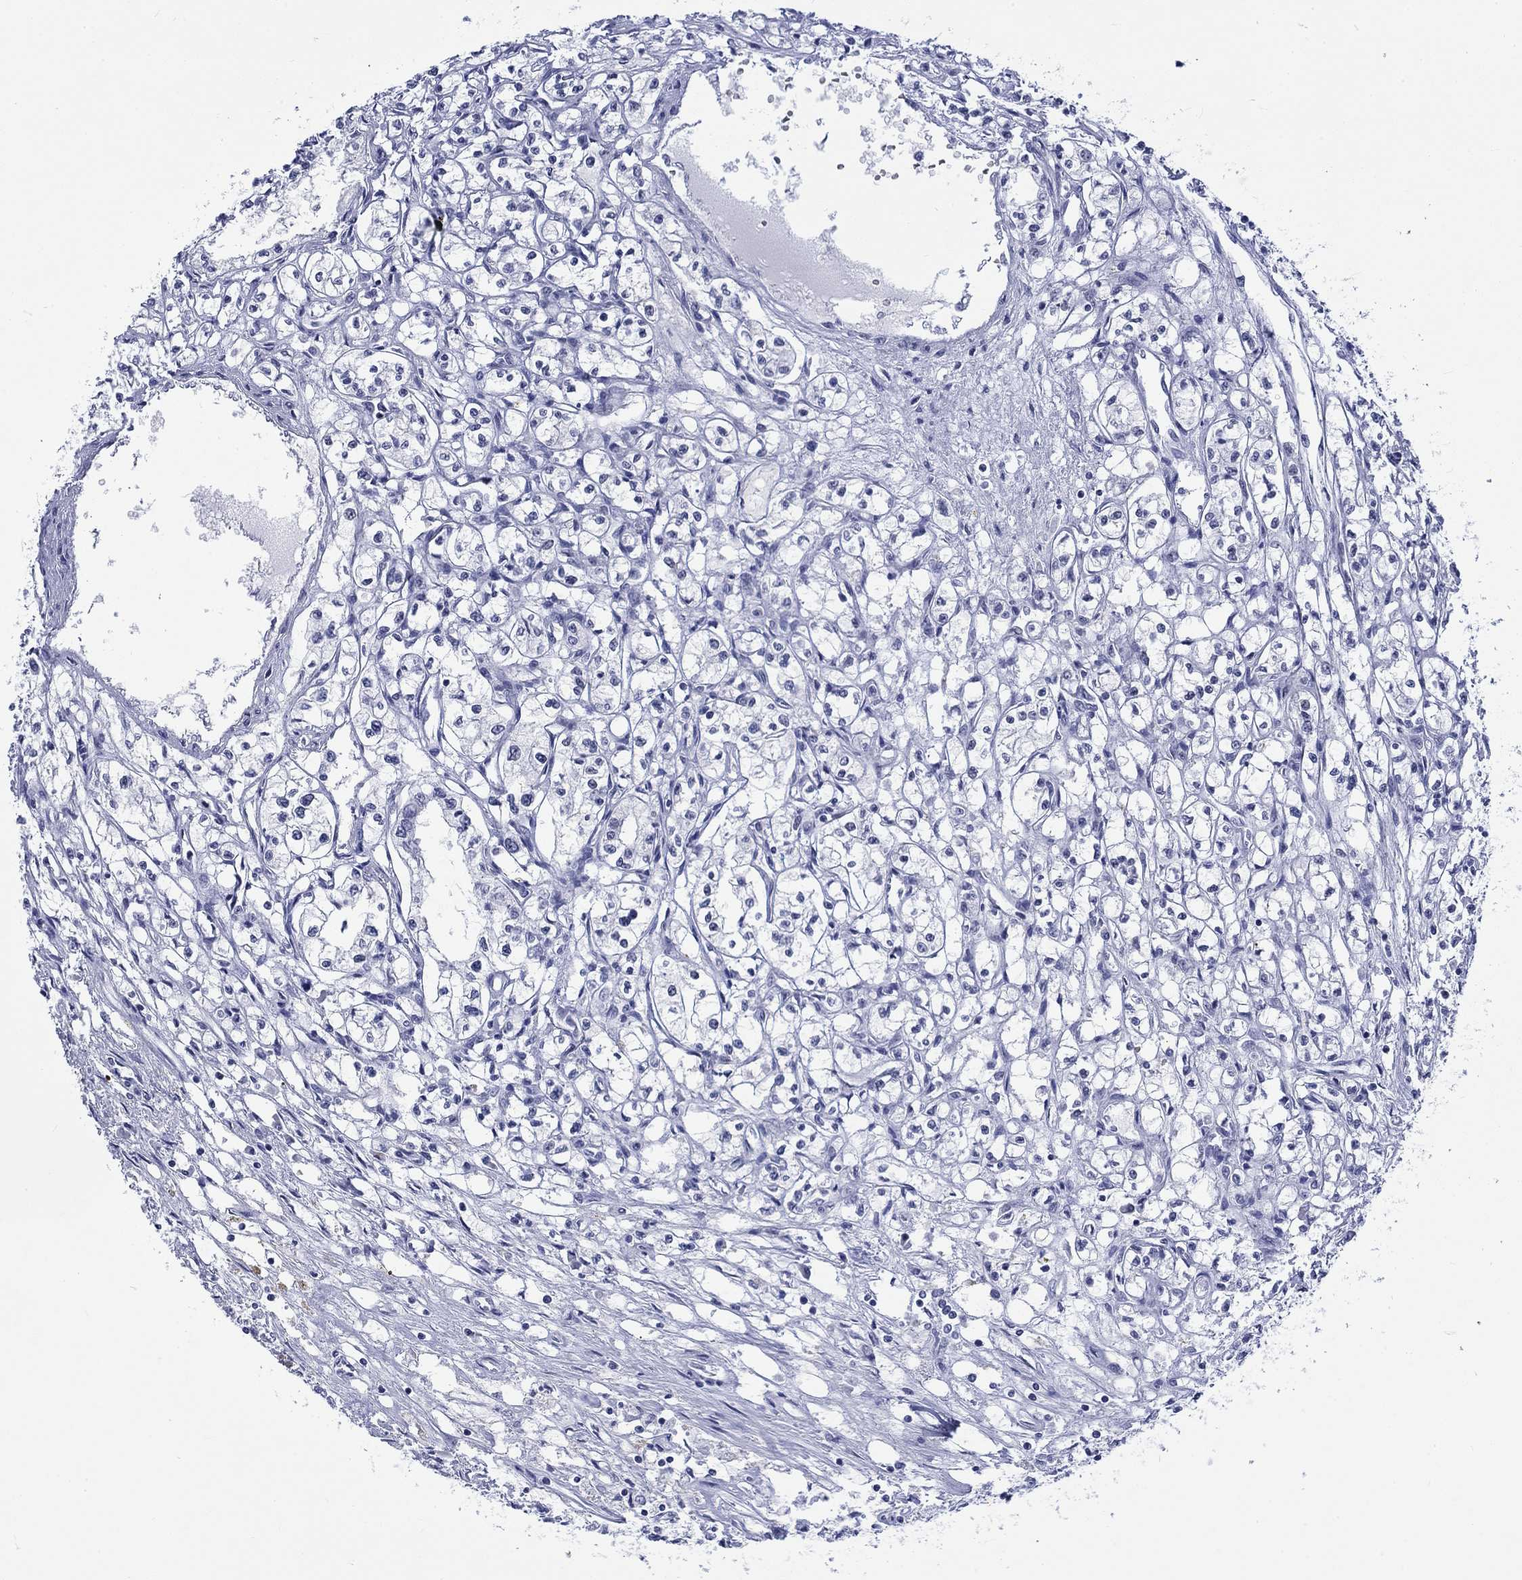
{"staining": {"intensity": "negative", "quantity": "none", "location": "none"}, "tissue": "renal cancer", "cell_type": "Tumor cells", "image_type": "cancer", "snomed": [{"axis": "morphology", "description": "Adenocarcinoma, NOS"}, {"axis": "topography", "description": "Kidney"}], "caption": "The immunohistochemistry (IHC) photomicrograph has no significant staining in tumor cells of renal cancer (adenocarcinoma) tissue. (DAB (3,3'-diaminobenzidine) immunohistochemistry with hematoxylin counter stain).", "gene": "KRT76", "patient": {"sex": "male", "age": 56}}